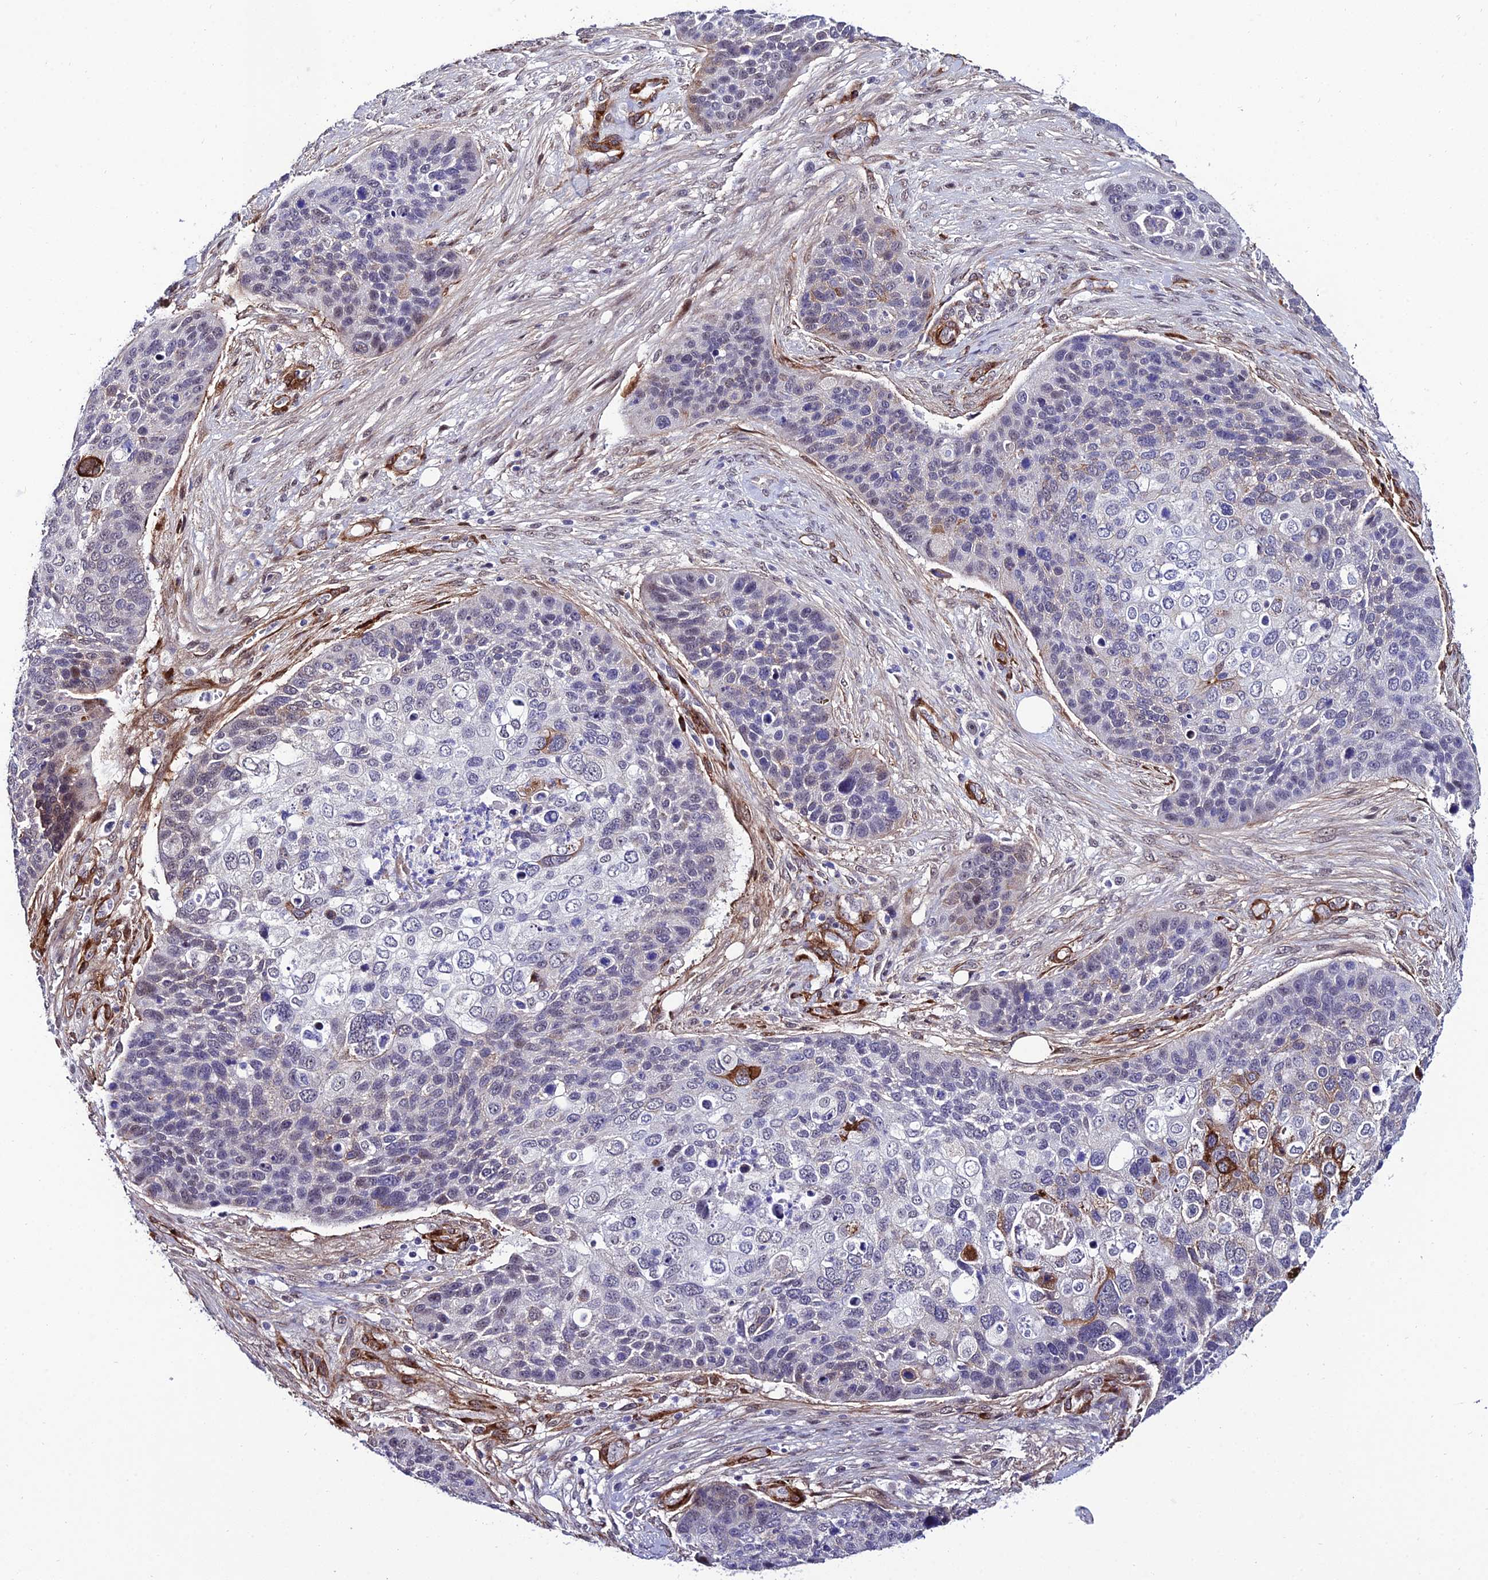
{"staining": {"intensity": "strong", "quantity": "<25%", "location": "cytoplasmic/membranous"}, "tissue": "skin cancer", "cell_type": "Tumor cells", "image_type": "cancer", "snomed": [{"axis": "morphology", "description": "Basal cell carcinoma"}, {"axis": "topography", "description": "Skin"}], "caption": "Human skin cancer (basal cell carcinoma) stained for a protein (brown) demonstrates strong cytoplasmic/membranous positive positivity in approximately <25% of tumor cells.", "gene": "SYT15", "patient": {"sex": "female", "age": 74}}